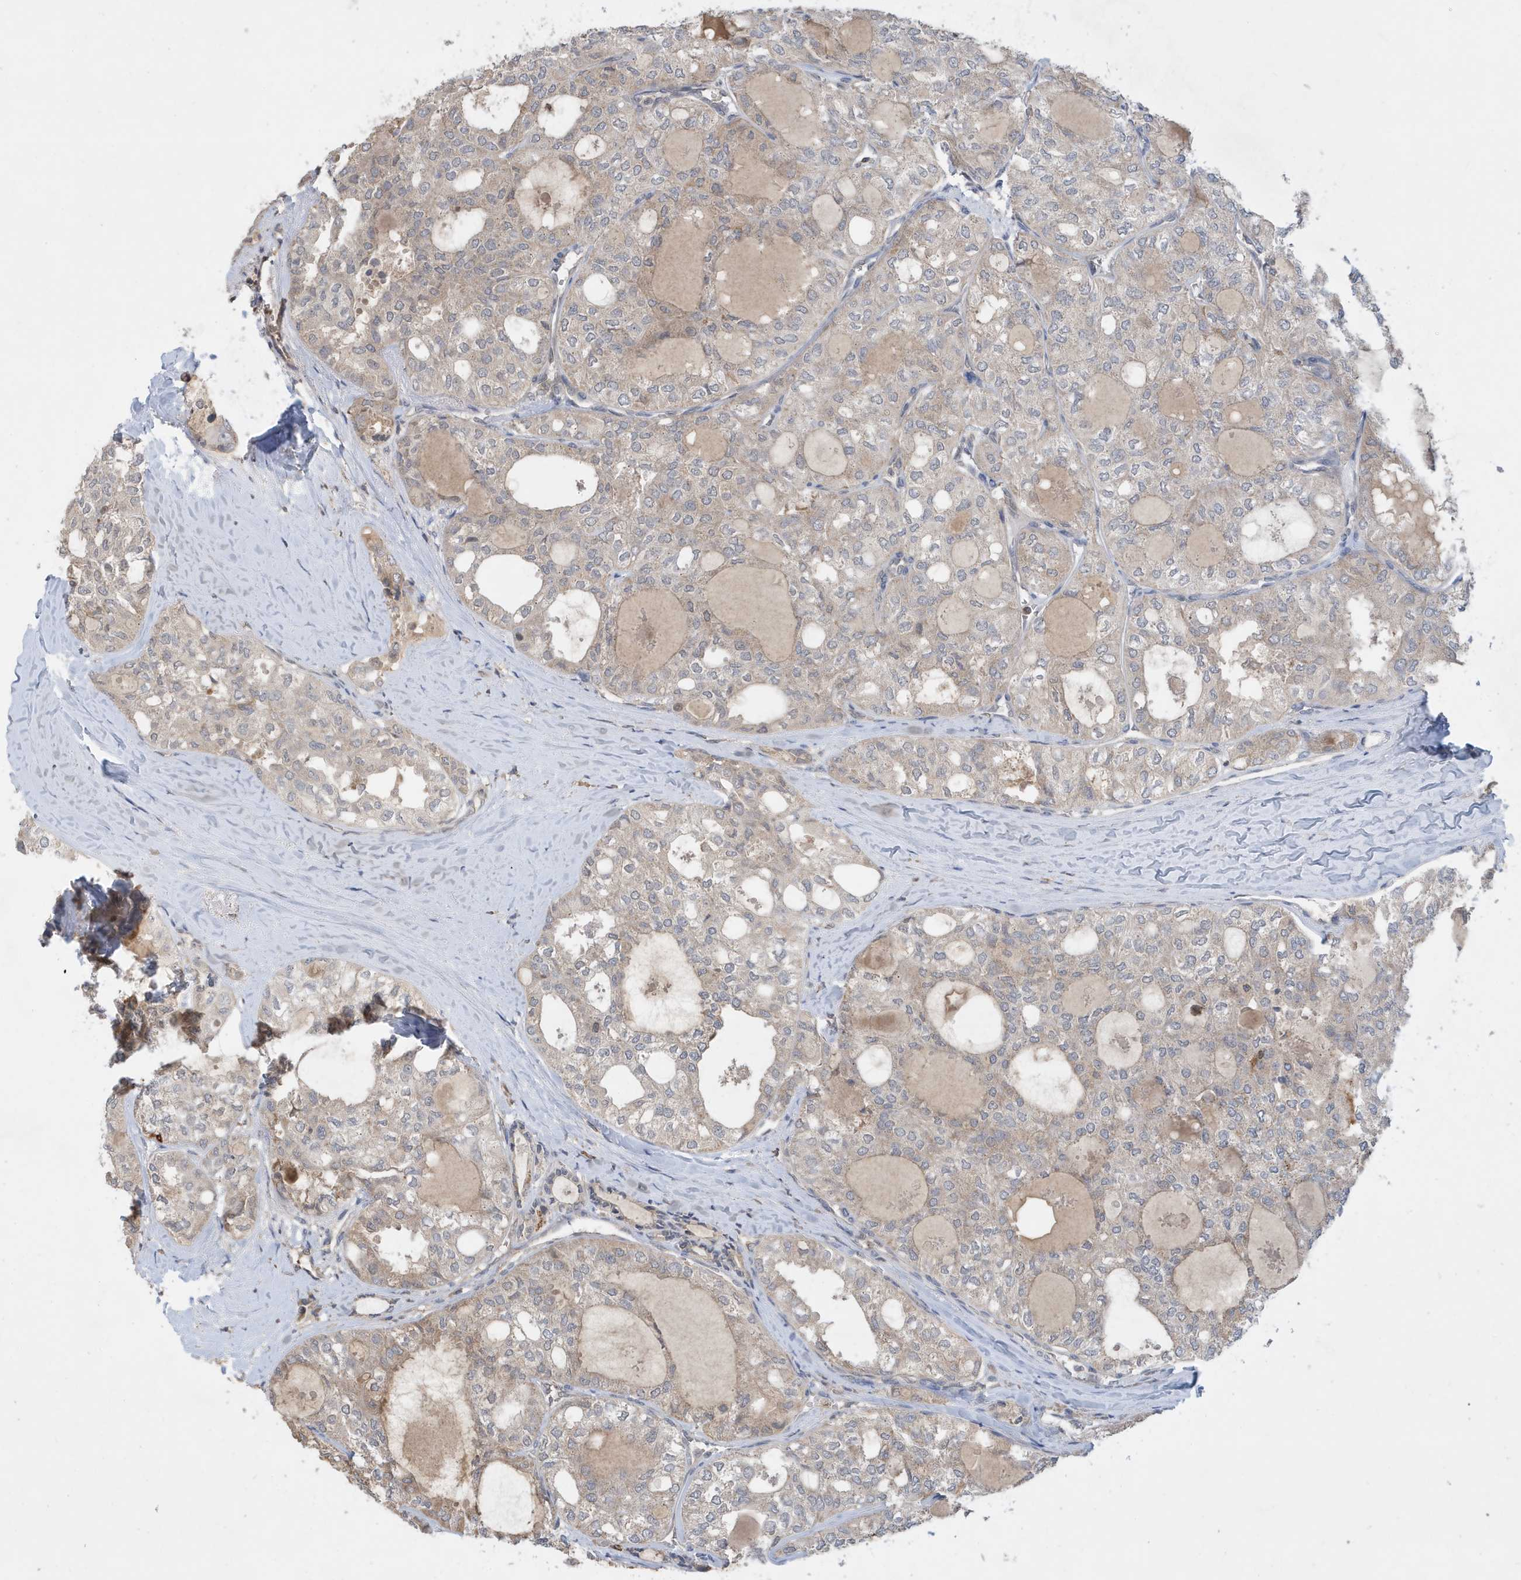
{"staining": {"intensity": "weak", "quantity": "<25%", "location": "cytoplasmic/membranous"}, "tissue": "thyroid cancer", "cell_type": "Tumor cells", "image_type": "cancer", "snomed": [{"axis": "morphology", "description": "Follicular adenoma carcinoma, NOS"}, {"axis": "topography", "description": "Thyroid gland"}], "caption": "Thyroid follicular adenoma carcinoma was stained to show a protein in brown. There is no significant expression in tumor cells.", "gene": "NSUN3", "patient": {"sex": "male", "age": 75}}